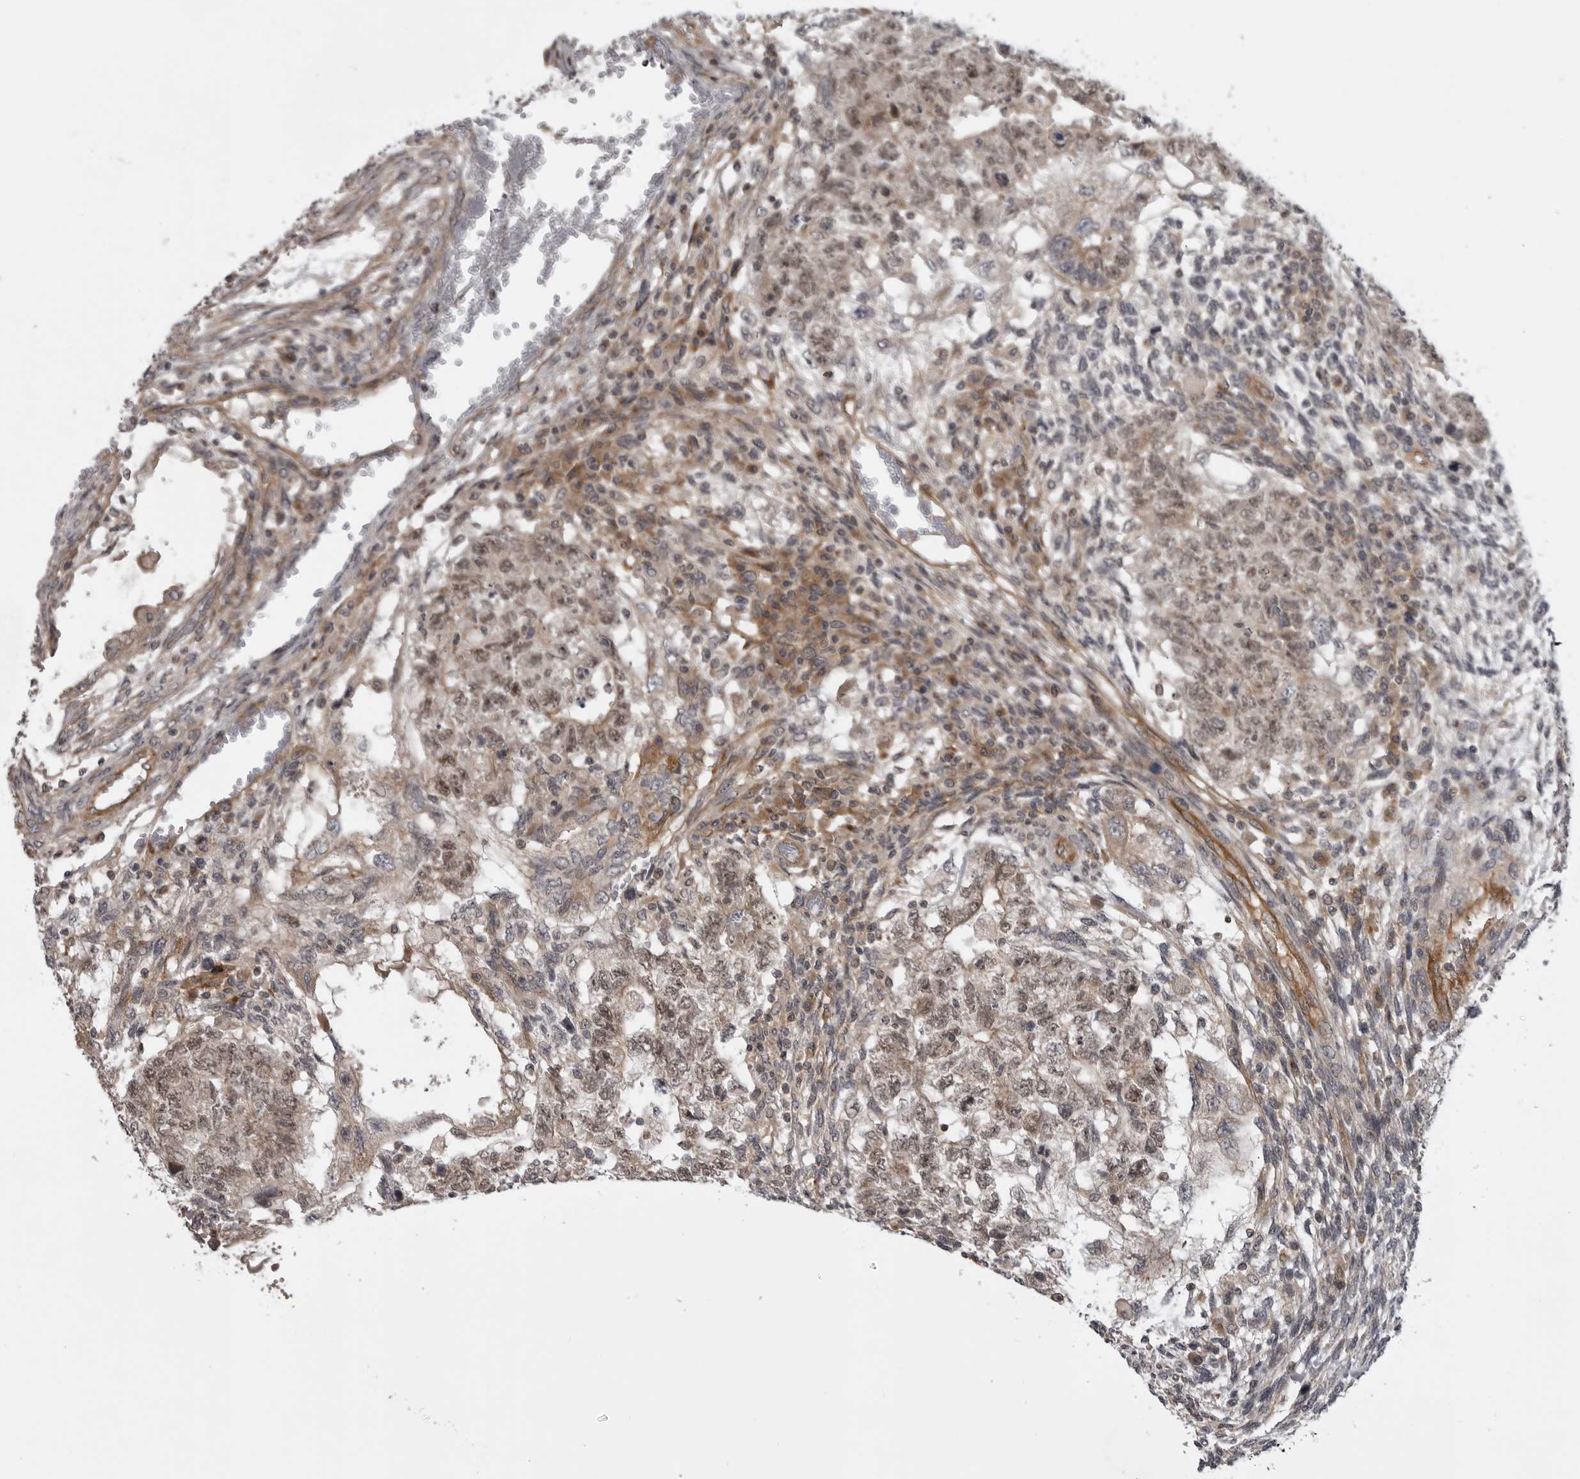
{"staining": {"intensity": "moderate", "quantity": ">75%", "location": "nuclear"}, "tissue": "testis cancer", "cell_type": "Tumor cells", "image_type": "cancer", "snomed": [{"axis": "morphology", "description": "Normal tissue, NOS"}, {"axis": "morphology", "description": "Carcinoma, Embryonal, NOS"}, {"axis": "topography", "description": "Testis"}], "caption": "Human embryonal carcinoma (testis) stained with a protein marker demonstrates moderate staining in tumor cells.", "gene": "LRRC45", "patient": {"sex": "male", "age": 36}}